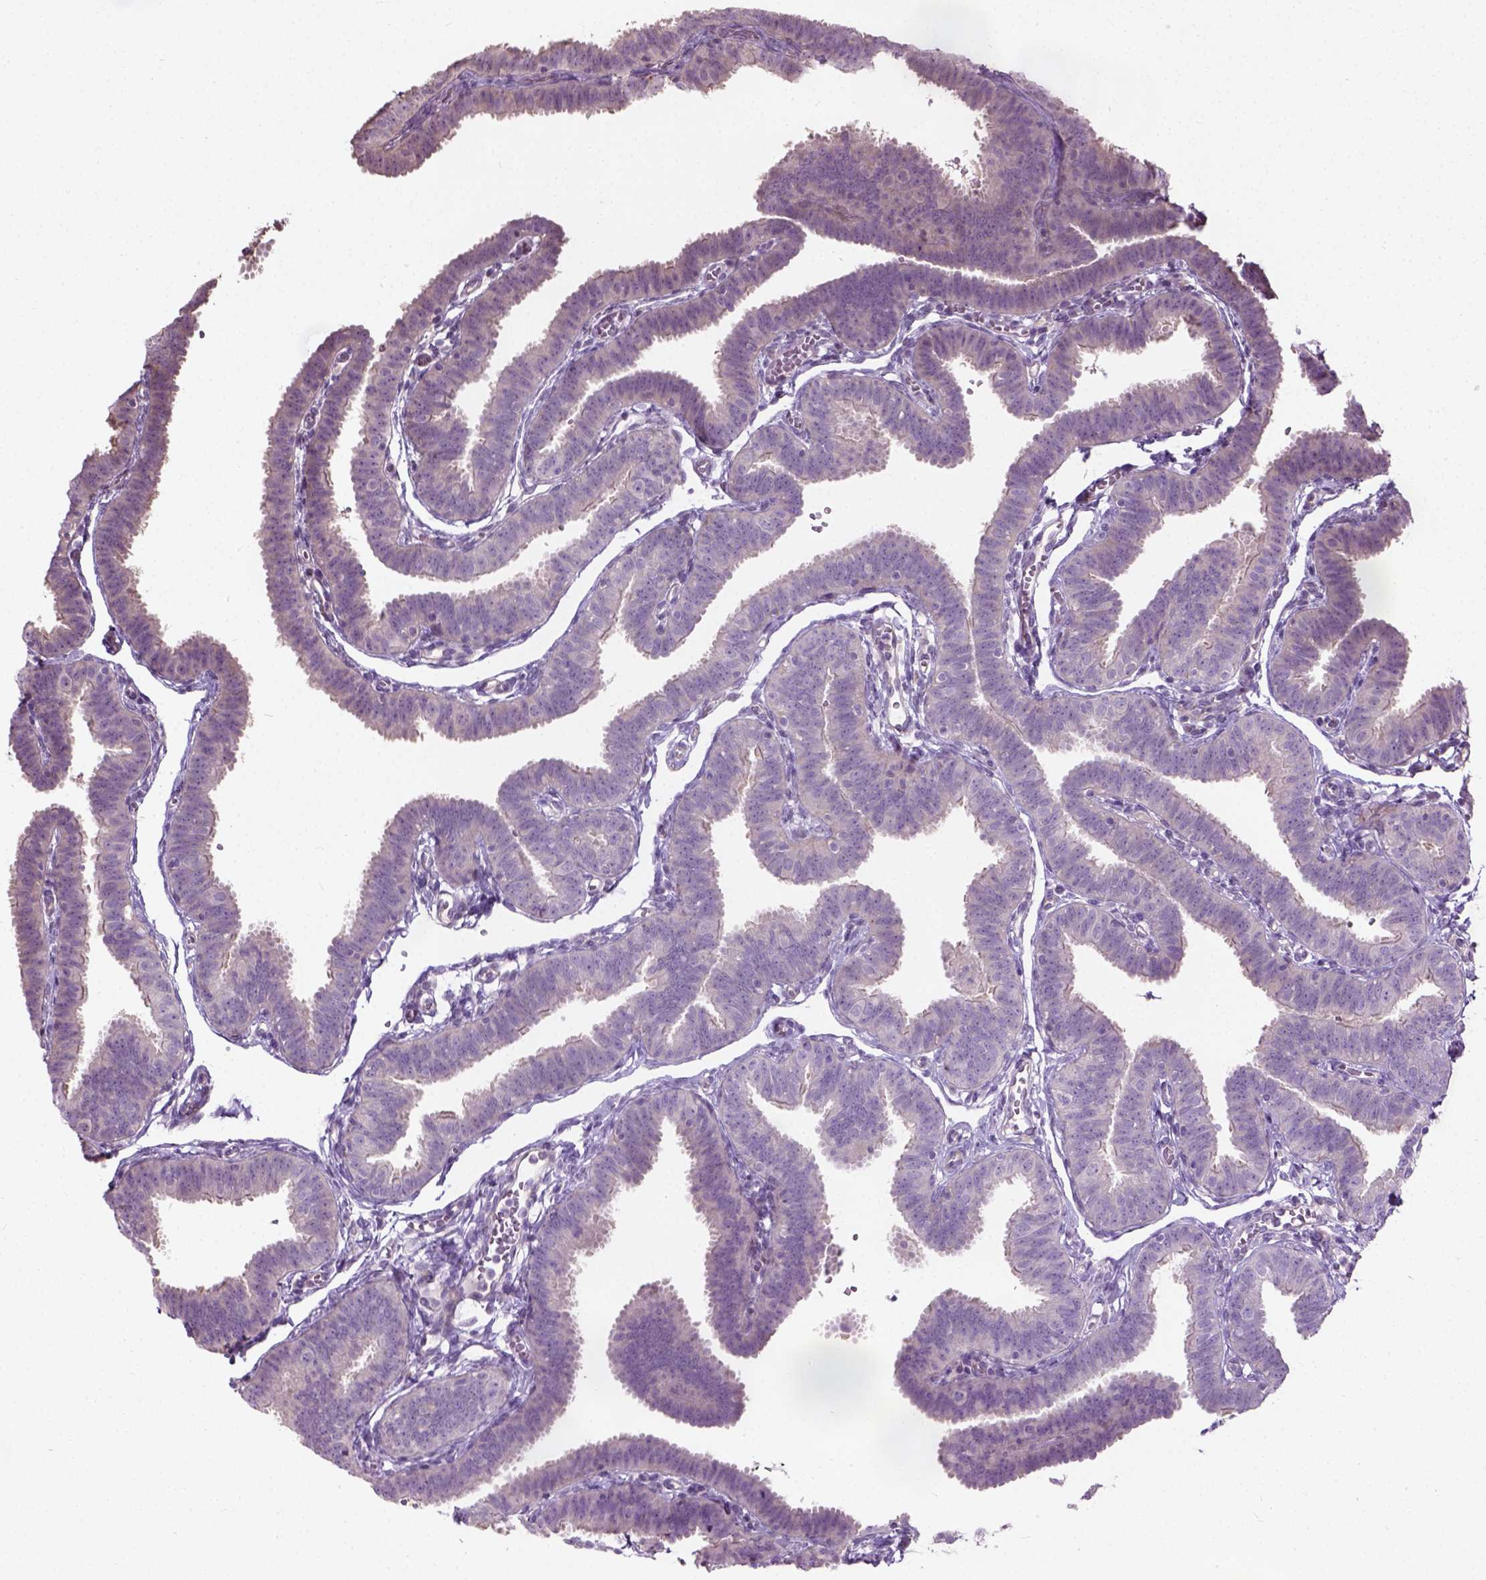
{"staining": {"intensity": "weak", "quantity": "<25%", "location": "cytoplasmic/membranous"}, "tissue": "fallopian tube", "cell_type": "Glandular cells", "image_type": "normal", "snomed": [{"axis": "morphology", "description": "Normal tissue, NOS"}, {"axis": "topography", "description": "Fallopian tube"}], "caption": "DAB immunohistochemical staining of normal fallopian tube reveals no significant staining in glandular cells.", "gene": "PKP3", "patient": {"sex": "female", "age": 25}}